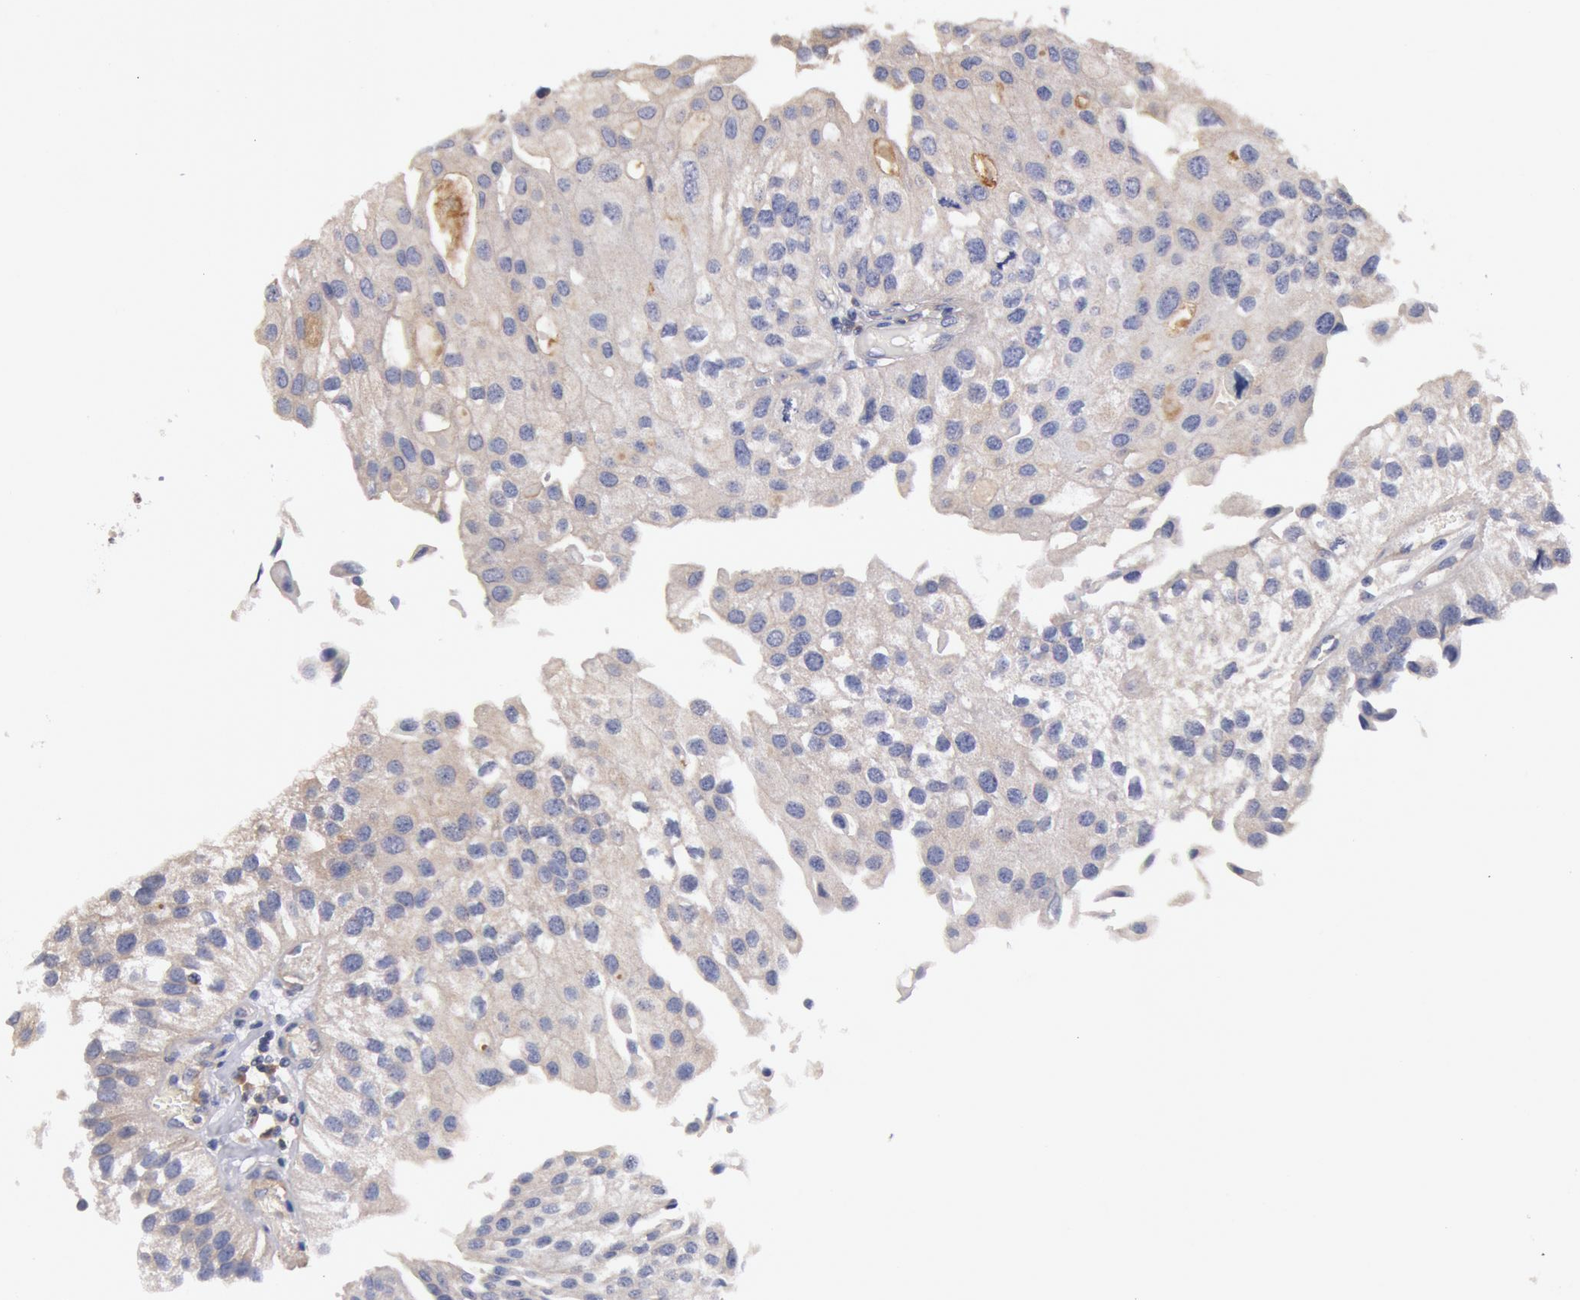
{"staining": {"intensity": "weak", "quantity": "25%-75%", "location": "cytoplasmic/membranous"}, "tissue": "urothelial cancer", "cell_type": "Tumor cells", "image_type": "cancer", "snomed": [{"axis": "morphology", "description": "Urothelial carcinoma, Low grade"}, {"axis": "topography", "description": "Urinary bladder"}], "caption": "A low amount of weak cytoplasmic/membranous positivity is present in about 25%-75% of tumor cells in urothelial cancer tissue. (Stains: DAB in brown, nuclei in blue, Microscopy: brightfield microscopy at high magnification).", "gene": "TMED8", "patient": {"sex": "female", "age": 89}}